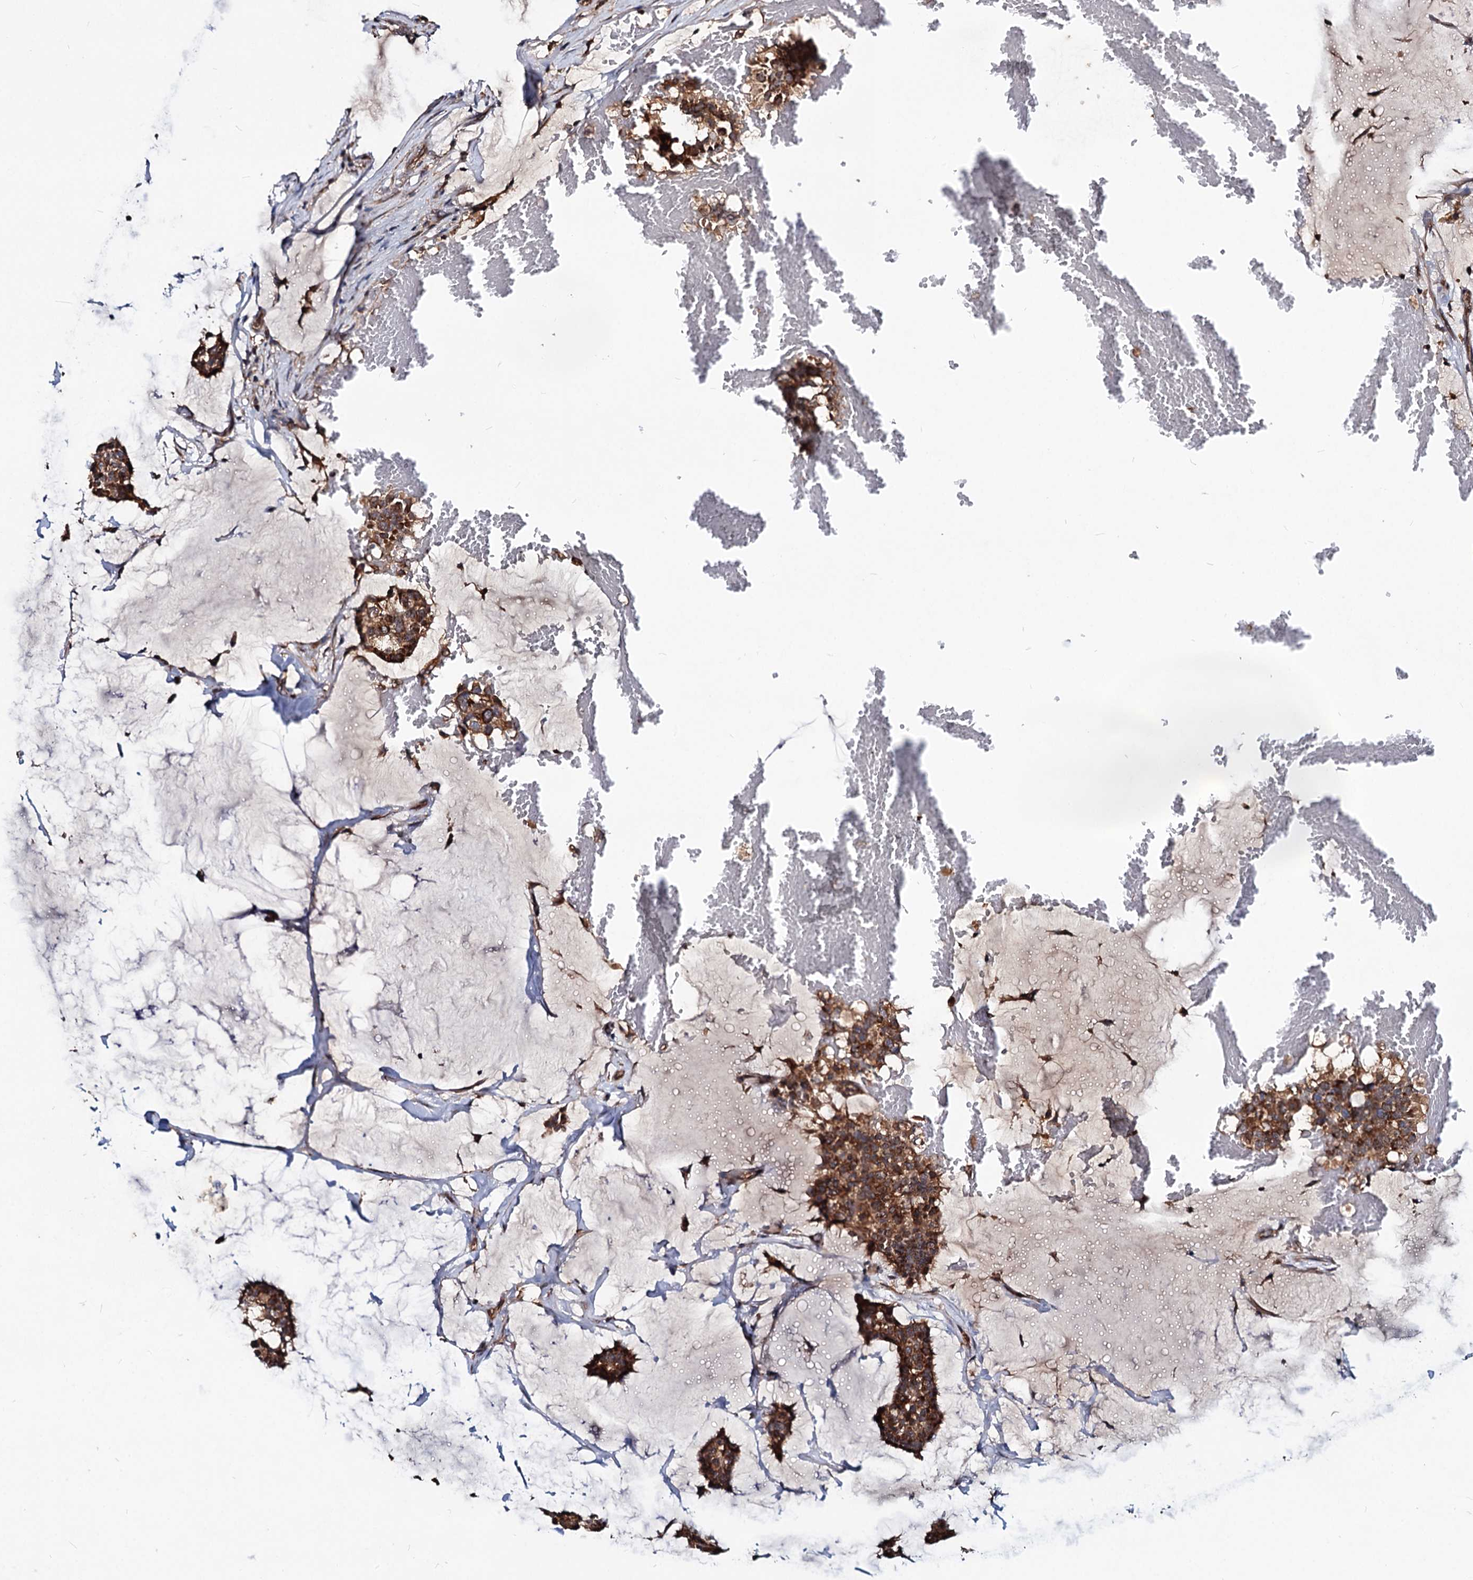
{"staining": {"intensity": "strong", "quantity": ">75%", "location": "cytoplasmic/membranous"}, "tissue": "breast cancer", "cell_type": "Tumor cells", "image_type": "cancer", "snomed": [{"axis": "morphology", "description": "Duct carcinoma"}, {"axis": "topography", "description": "Breast"}], "caption": "Protein expression analysis of breast cancer displays strong cytoplasmic/membranous staining in approximately >75% of tumor cells.", "gene": "CEP76", "patient": {"sex": "female", "age": 93}}